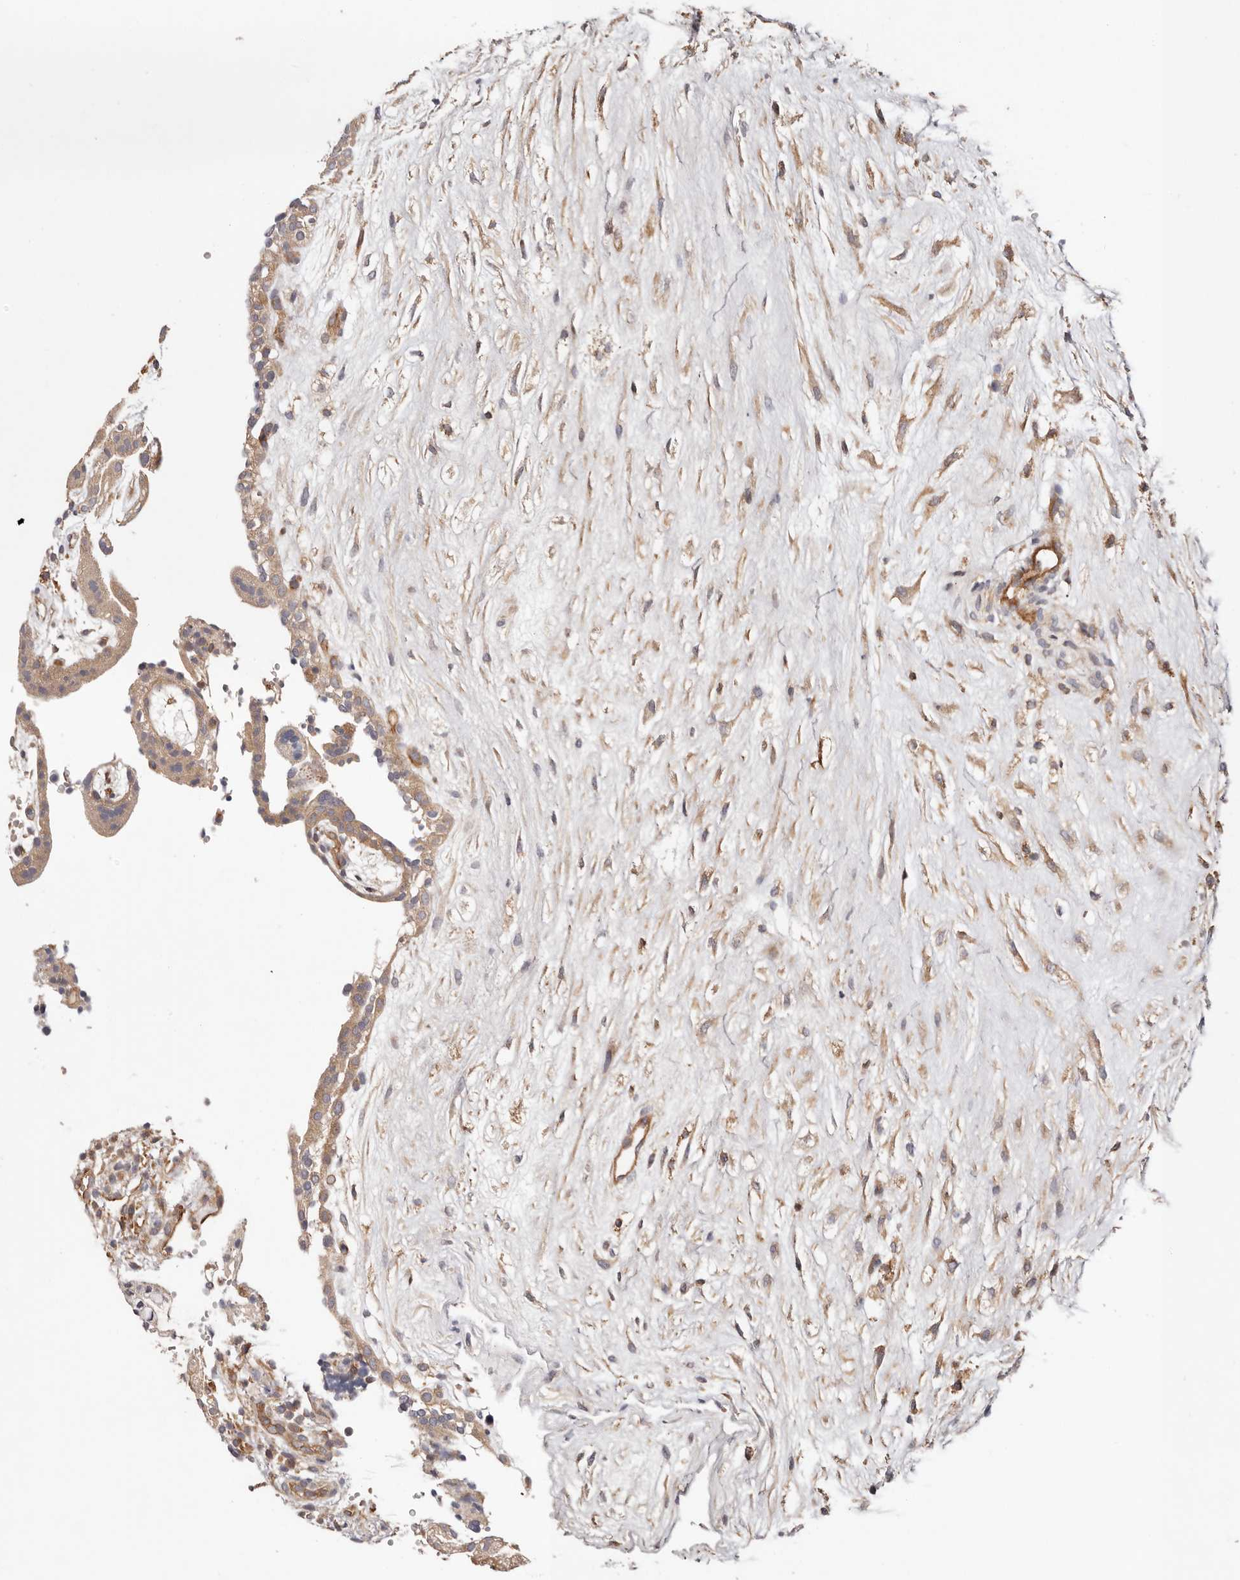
{"staining": {"intensity": "moderate", "quantity": ">75%", "location": "cytoplasmic/membranous"}, "tissue": "placenta", "cell_type": "Trophoblastic cells", "image_type": "normal", "snomed": [{"axis": "morphology", "description": "Normal tissue, NOS"}, {"axis": "topography", "description": "Placenta"}], "caption": "Placenta stained with DAB (3,3'-diaminobenzidine) immunohistochemistry (IHC) exhibits medium levels of moderate cytoplasmic/membranous staining in about >75% of trophoblastic cells.", "gene": "MACF1", "patient": {"sex": "female", "age": 18}}